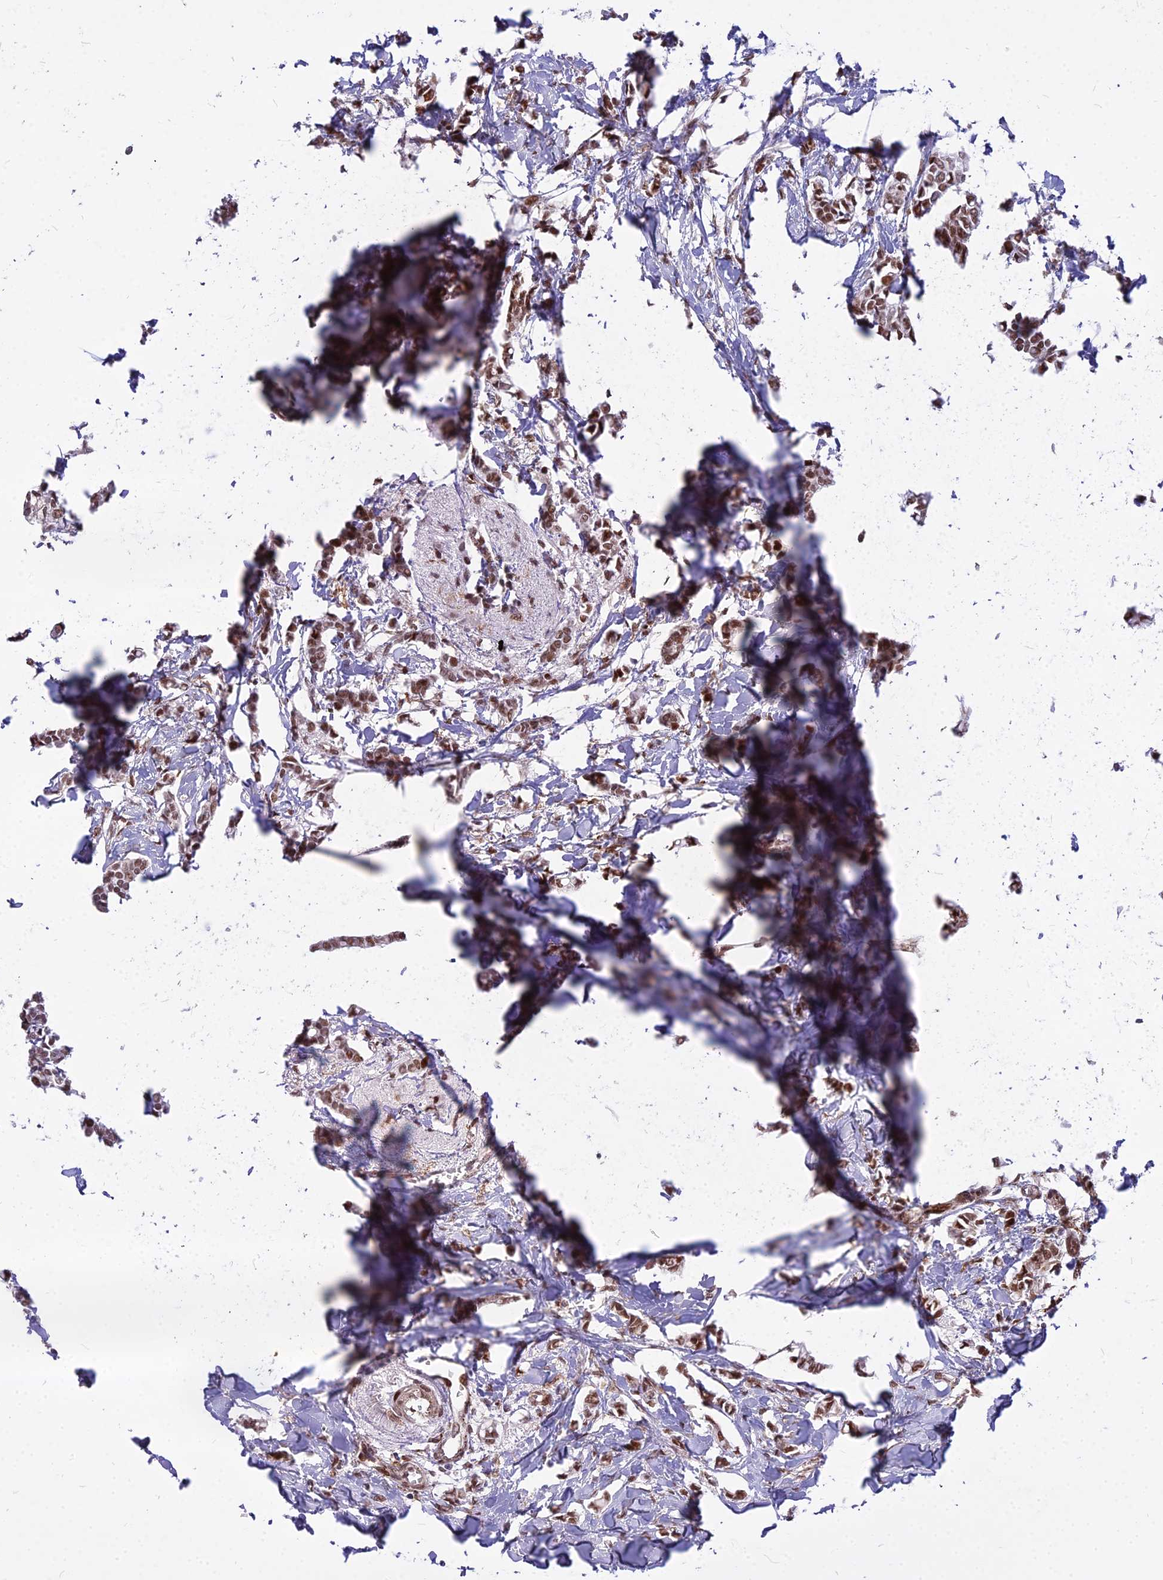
{"staining": {"intensity": "moderate", "quantity": ">75%", "location": "nuclear"}, "tissue": "breast cancer", "cell_type": "Tumor cells", "image_type": "cancer", "snomed": [{"axis": "morphology", "description": "Duct carcinoma"}, {"axis": "topography", "description": "Breast"}], "caption": "Immunohistochemical staining of human breast cancer (intraductal carcinoma) demonstrates medium levels of moderate nuclear expression in approximately >75% of tumor cells. The staining was performed using DAB (3,3'-diaminobenzidine), with brown indicating positive protein expression. Nuclei are stained blue with hematoxylin.", "gene": "ALG10", "patient": {"sex": "female", "age": 41}}